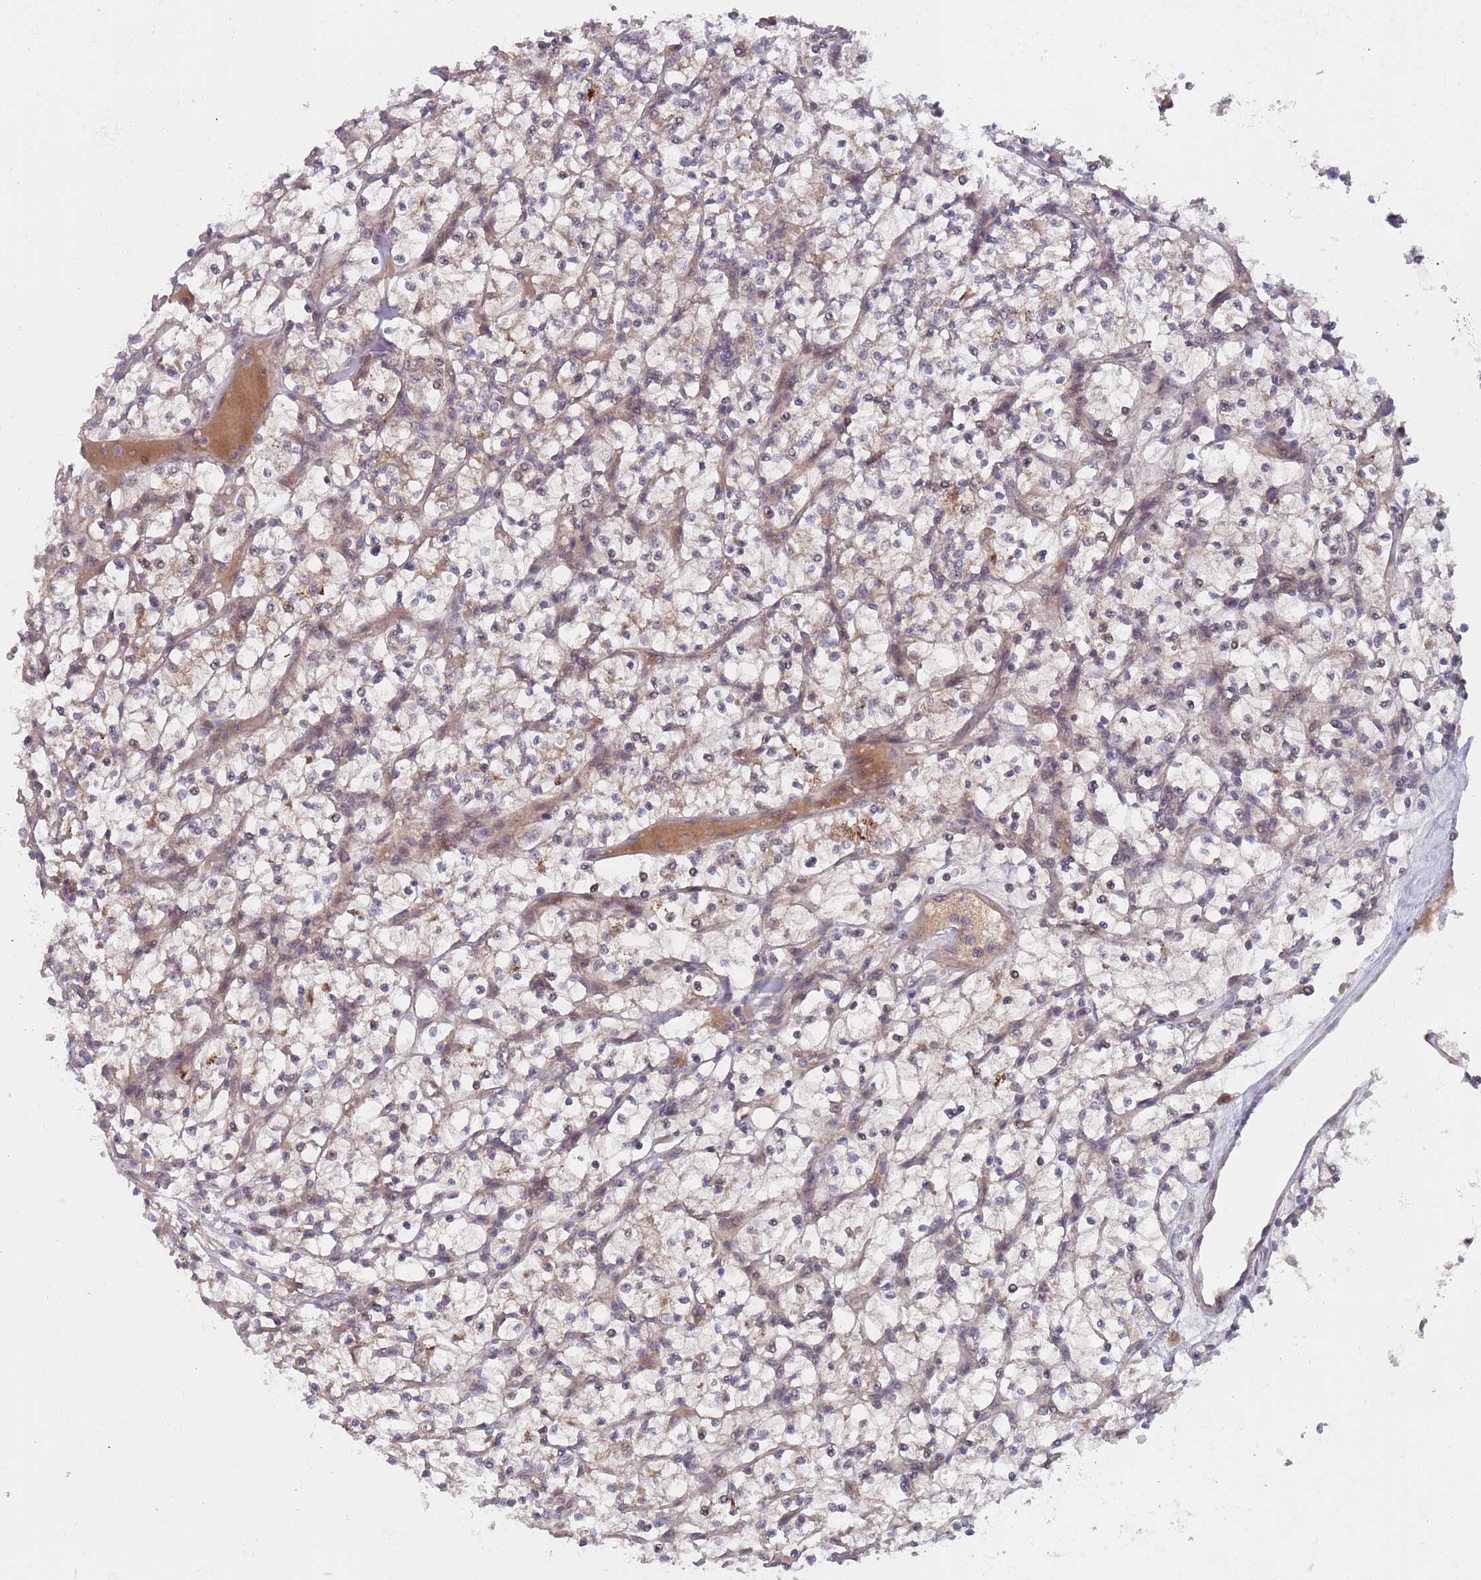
{"staining": {"intensity": "negative", "quantity": "none", "location": "none"}, "tissue": "renal cancer", "cell_type": "Tumor cells", "image_type": "cancer", "snomed": [{"axis": "morphology", "description": "Adenocarcinoma, NOS"}, {"axis": "topography", "description": "Kidney"}], "caption": "High magnification brightfield microscopy of renal adenocarcinoma stained with DAB (3,3'-diaminobenzidine) (brown) and counterstained with hematoxylin (blue): tumor cells show no significant positivity. (DAB (3,3'-diaminobenzidine) immunohistochemistry (IHC), high magnification).", "gene": "ZNF140", "patient": {"sex": "female", "age": 64}}